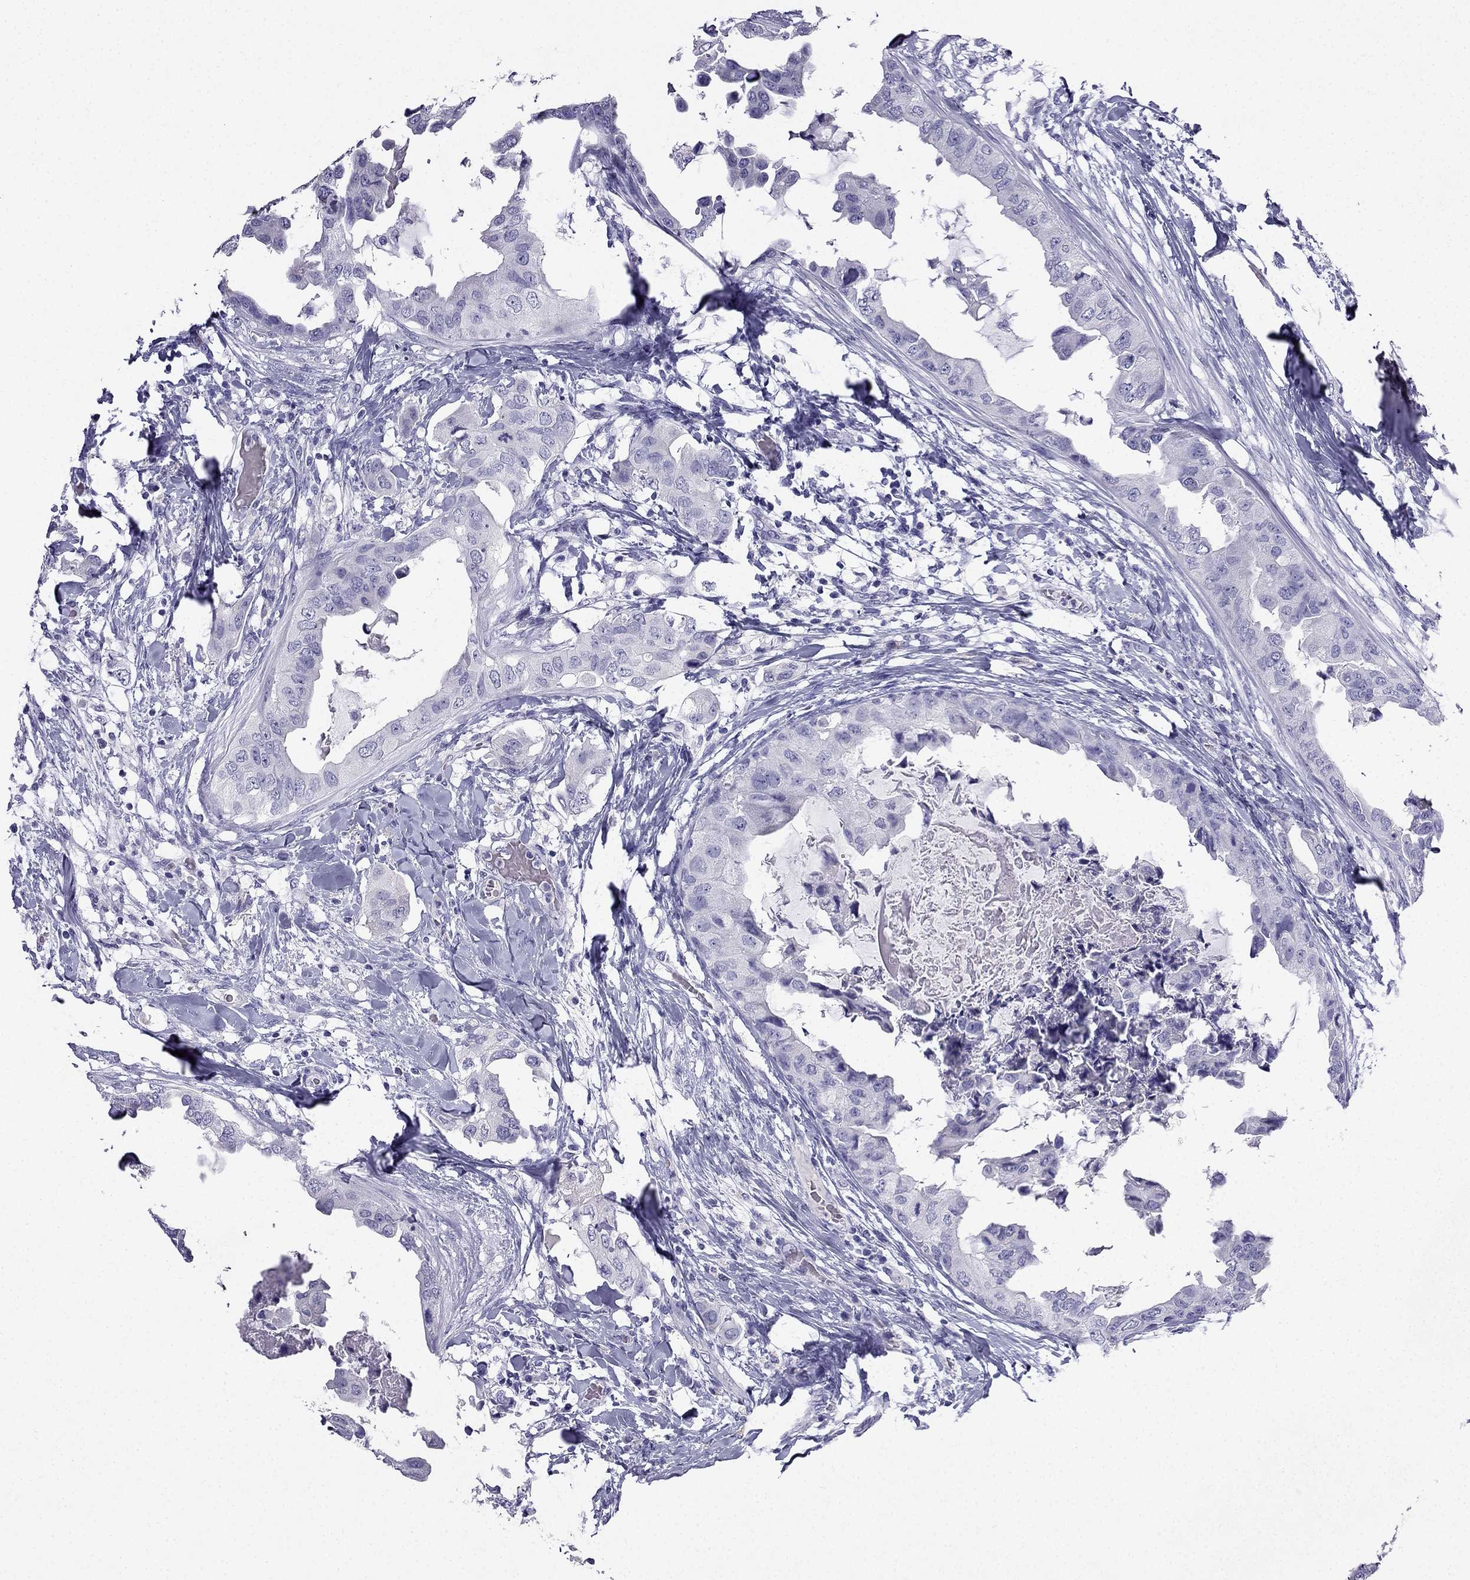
{"staining": {"intensity": "negative", "quantity": "none", "location": "none"}, "tissue": "breast cancer", "cell_type": "Tumor cells", "image_type": "cancer", "snomed": [{"axis": "morphology", "description": "Normal tissue, NOS"}, {"axis": "morphology", "description": "Duct carcinoma"}, {"axis": "topography", "description": "Breast"}], "caption": "Immunohistochemistry (IHC) photomicrograph of human breast cancer (invasive ductal carcinoma) stained for a protein (brown), which shows no positivity in tumor cells.", "gene": "NPTX1", "patient": {"sex": "female", "age": 40}}